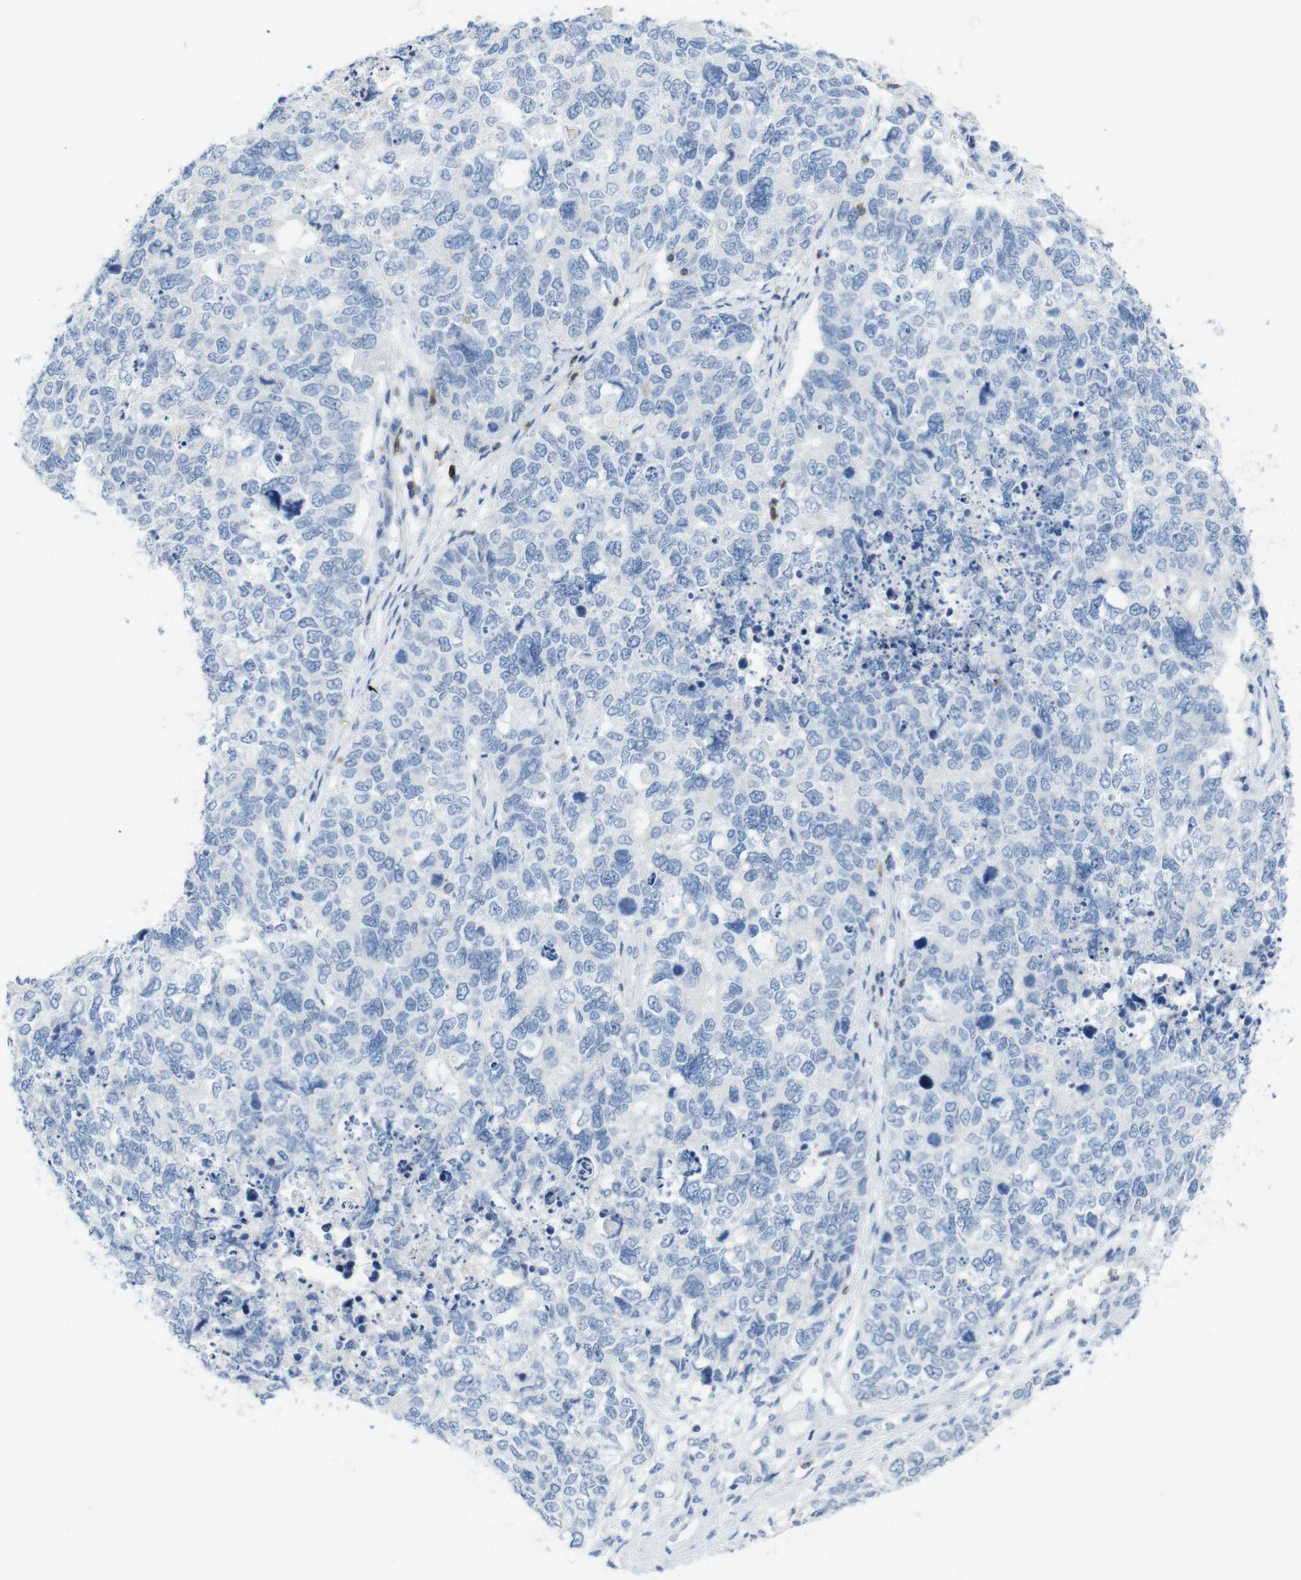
{"staining": {"intensity": "negative", "quantity": "none", "location": "none"}, "tissue": "cervical cancer", "cell_type": "Tumor cells", "image_type": "cancer", "snomed": [{"axis": "morphology", "description": "Squamous cell carcinoma, NOS"}, {"axis": "topography", "description": "Cervix"}], "caption": "An immunohistochemistry image of cervical squamous cell carcinoma is shown. There is no staining in tumor cells of cervical squamous cell carcinoma. The staining was performed using DAB (3,3'-diaminobenzidine) to visualize the protein expression in brown, while the nuclei were stained in blue with hematoxylin (Magnification: 20x).", "gene": "CD5", "patient": {"sex": "female", "age": 63}}